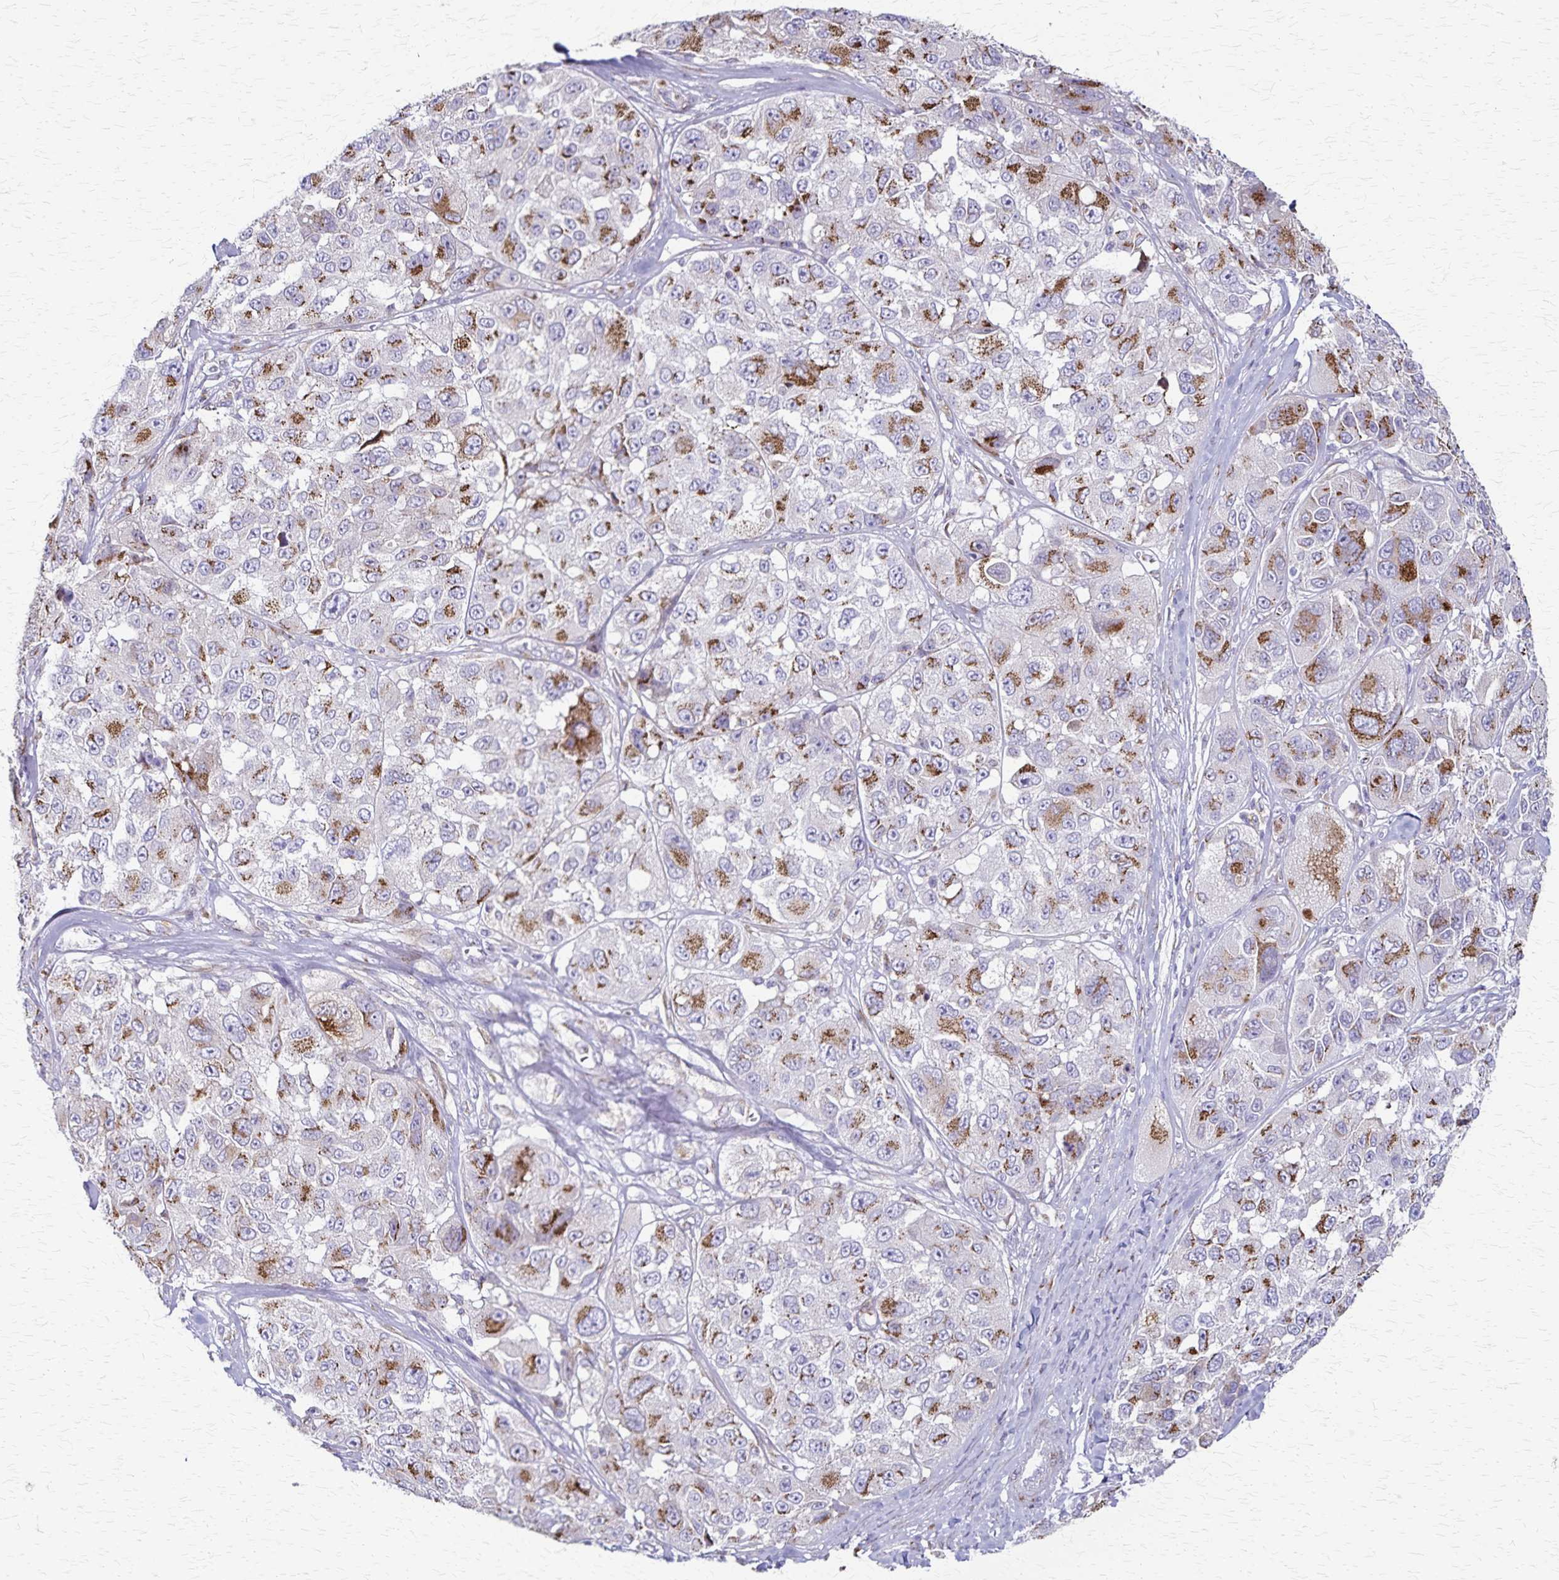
{"staining": {"intensity": "strong", "quantity": "<25%", "location": "cytoplasmic/membranous"}, "tissue": "melanoma", "cell_type": "Tumor cells", "image_type": "cancer", "snomed": [{"axis": "morphology", "description": "Malignant melanoma, NOS"}, {"axis": "topography", "description": "Skin"}], "caption": "Melanoma stained for a protein (brown) reveals strong cytoplasmic/membranous positive positivity in about <25% of tumor cells.", "gene": "MCFD2", "patient": {"sex": "female", "age": 66}}